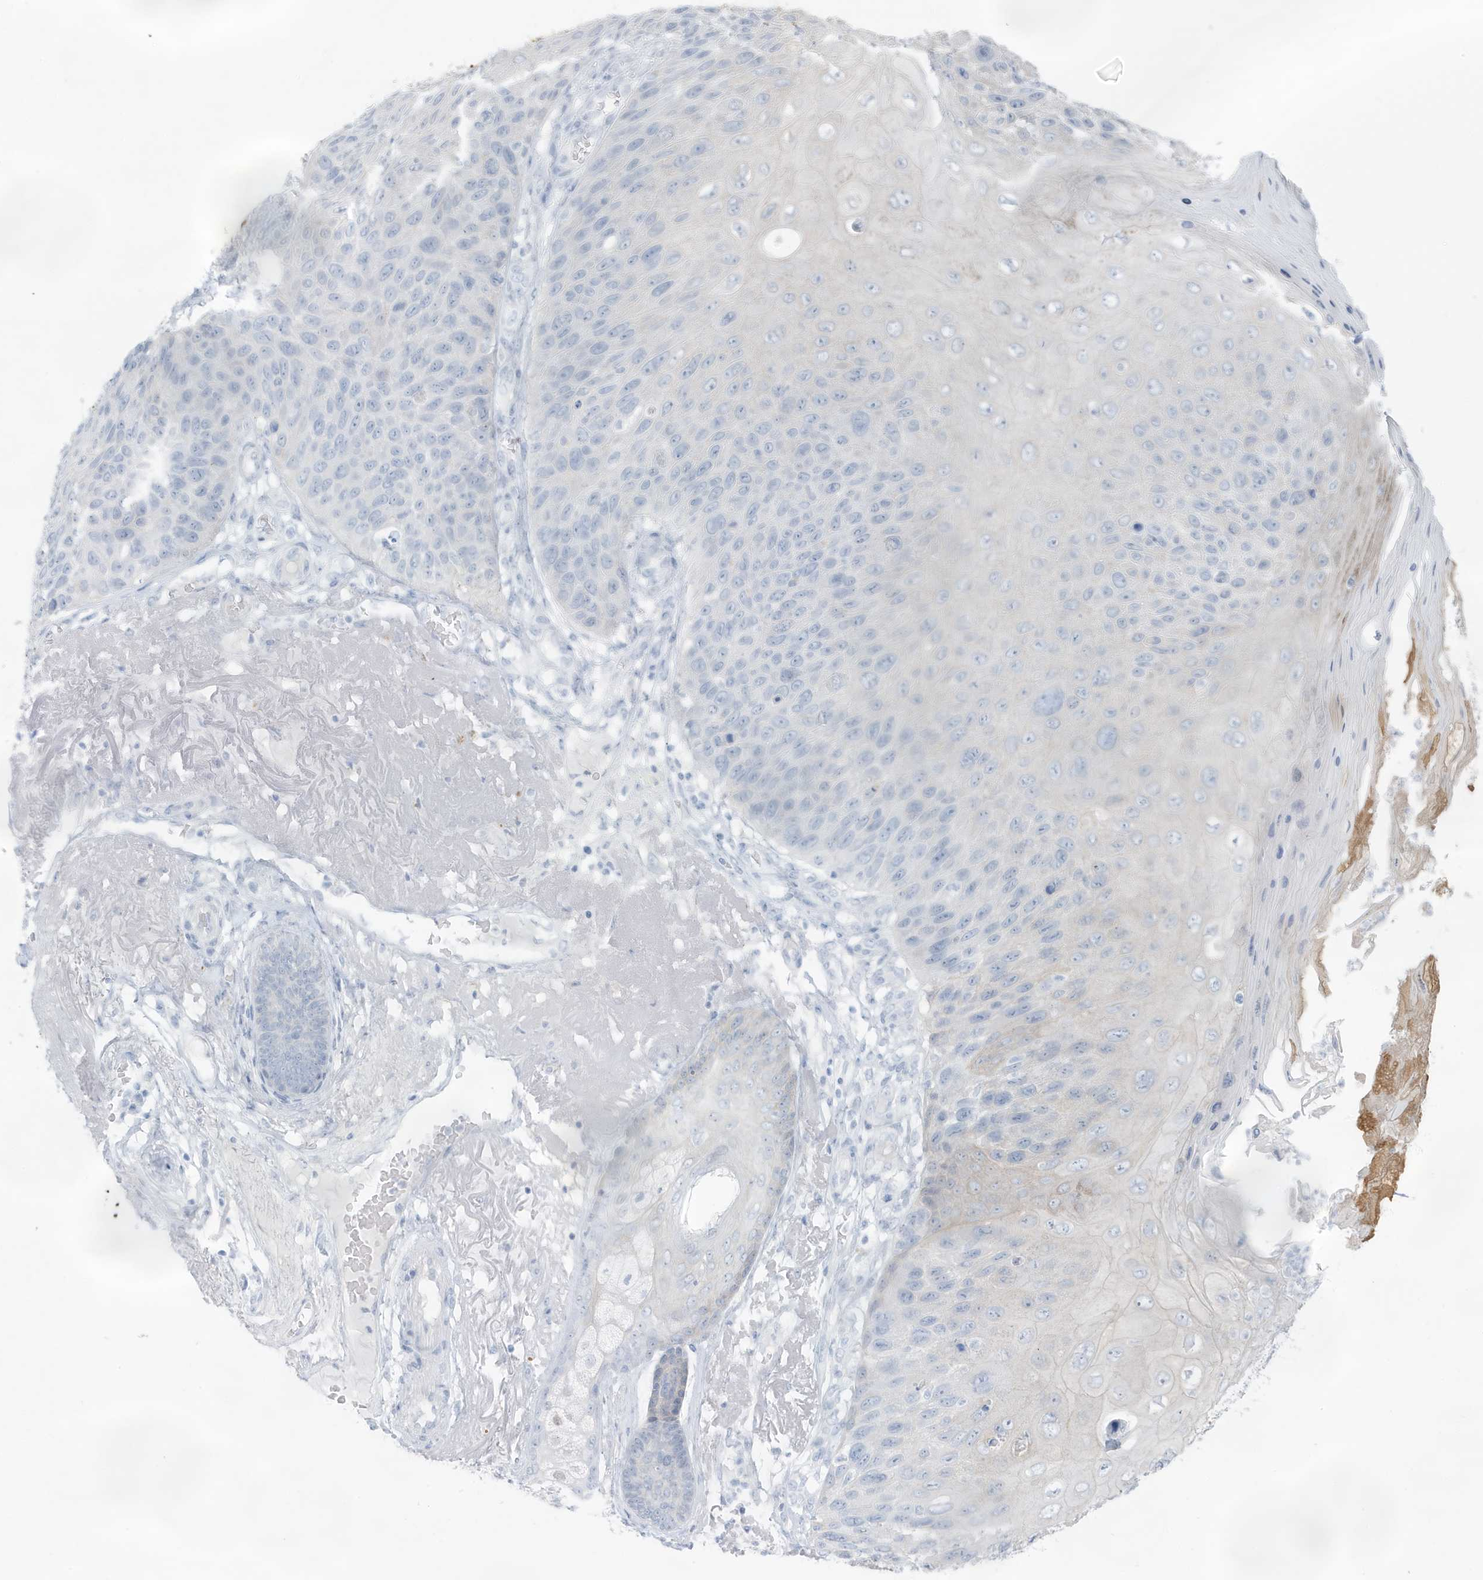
{"staining": {"intensity": "negative", "quantity": "none", "location": "none"}, "tissue": "skin cancer", "cell_type": "Tumor cells", "image_type": "cancer", "snomed": [{"axis": "morphology", "description": "Squamous cell carcinoma, NOS"}, {"axis": "topography", "description": "Skin"}], "caption": "Immunohistochemical staining of human squamous cell carcinoma (skin) shows no significant staining in tumor cells. (Immunohistochemistry, brightfield microscopy, high magnification).", "gene": "ZFP64", "patient": {"sex": "female", "age": 88}}